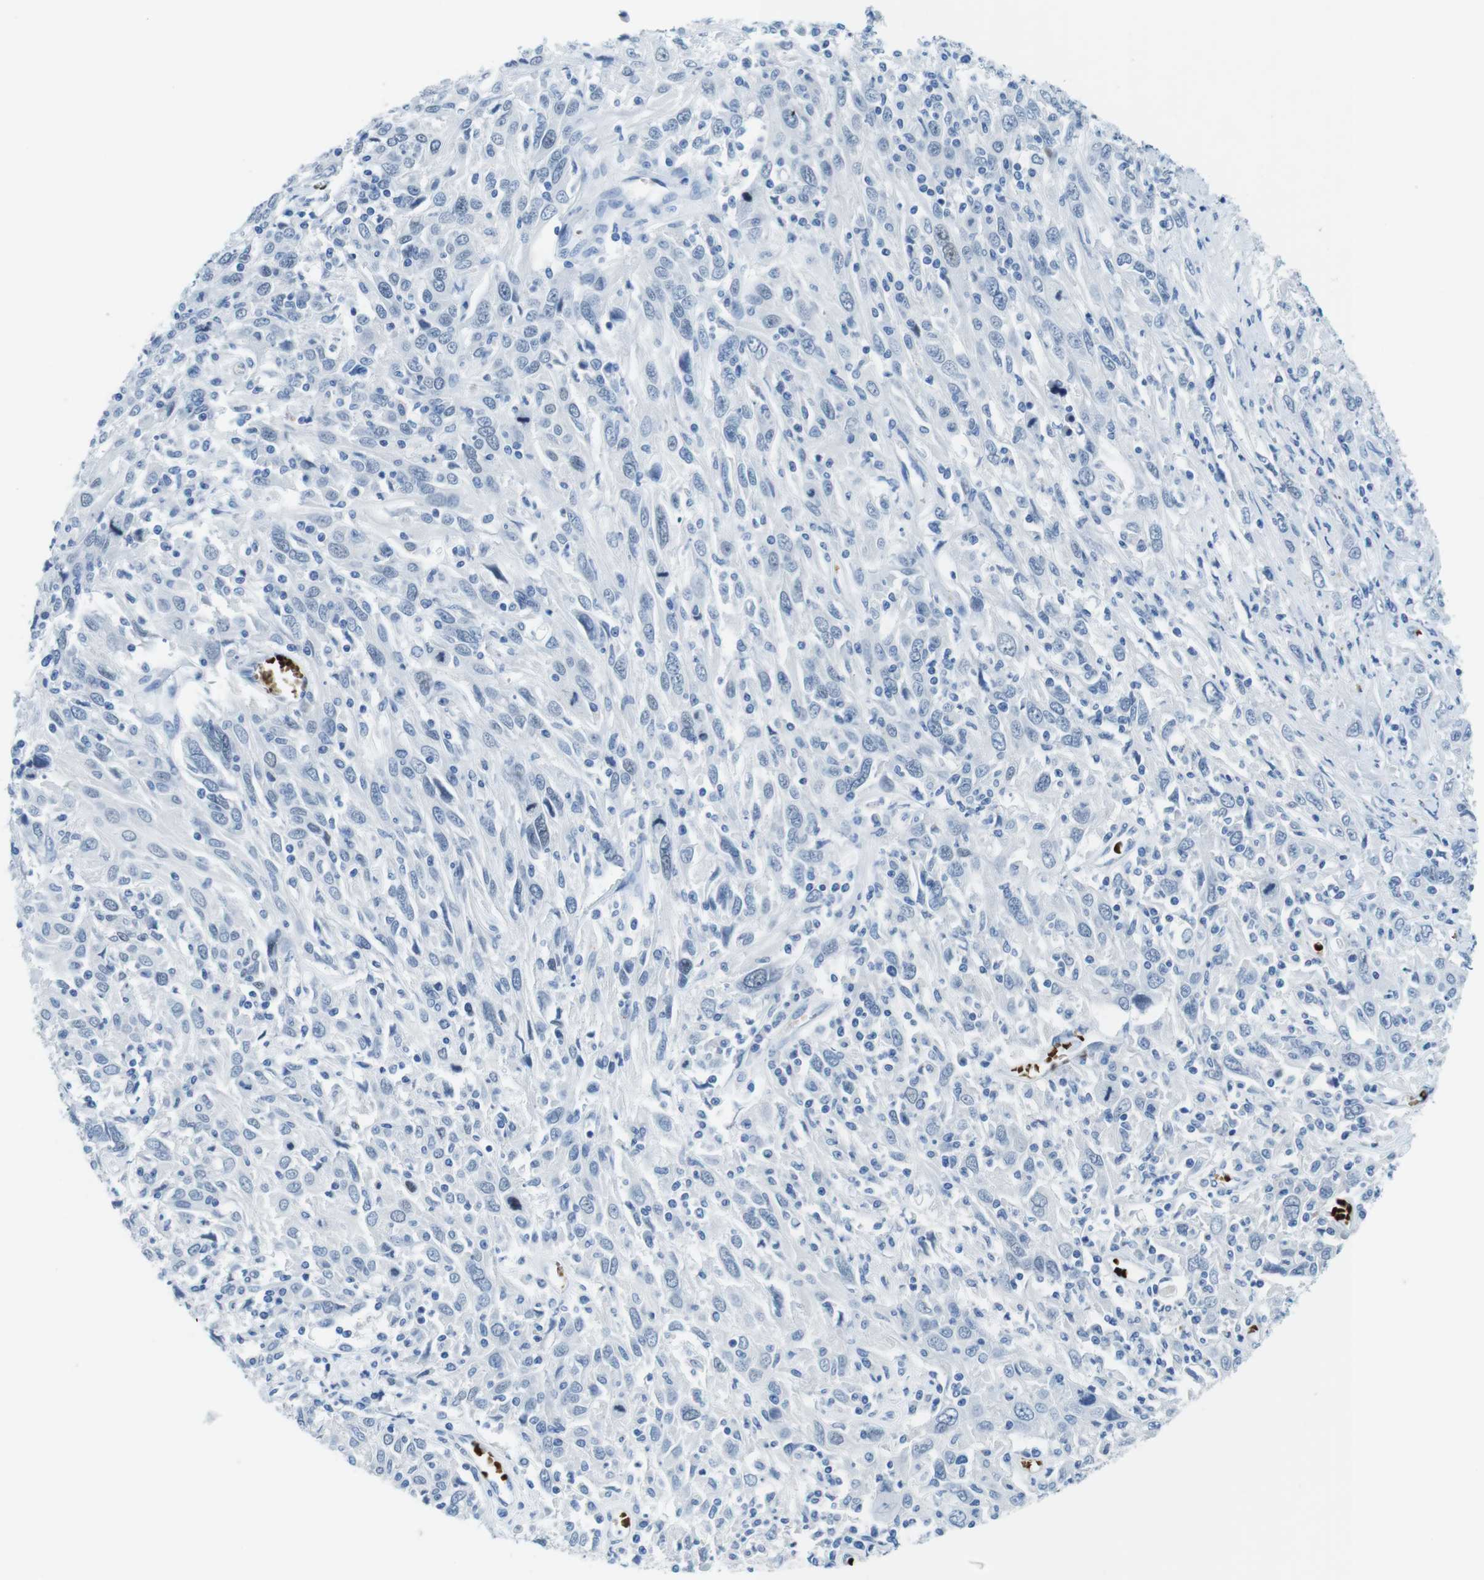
{"staining": {"intensity": "negative", "quantity": "none", "location": "none"}, "tissue": "cervical cancer", "cell_type": "Tumor cells", "image_type": "cancer", "snomed": [{"axis": "morphology", "description": "Squamous cell carcinoma, NOS"}, {"axis": "topography", "description": "Cervix"}], "caption": "Cervical cancer (squamous cell carcinoma) was stained to show a protein in brown. There is no significant positivity in tumor cells. (Brightfield microscopy of DAB (3,3'-diaminobenzidine) immunohistochemistry at high magnification).", "gene": "TFAP2C", "patient": {"sex": "female", "age": 46}}